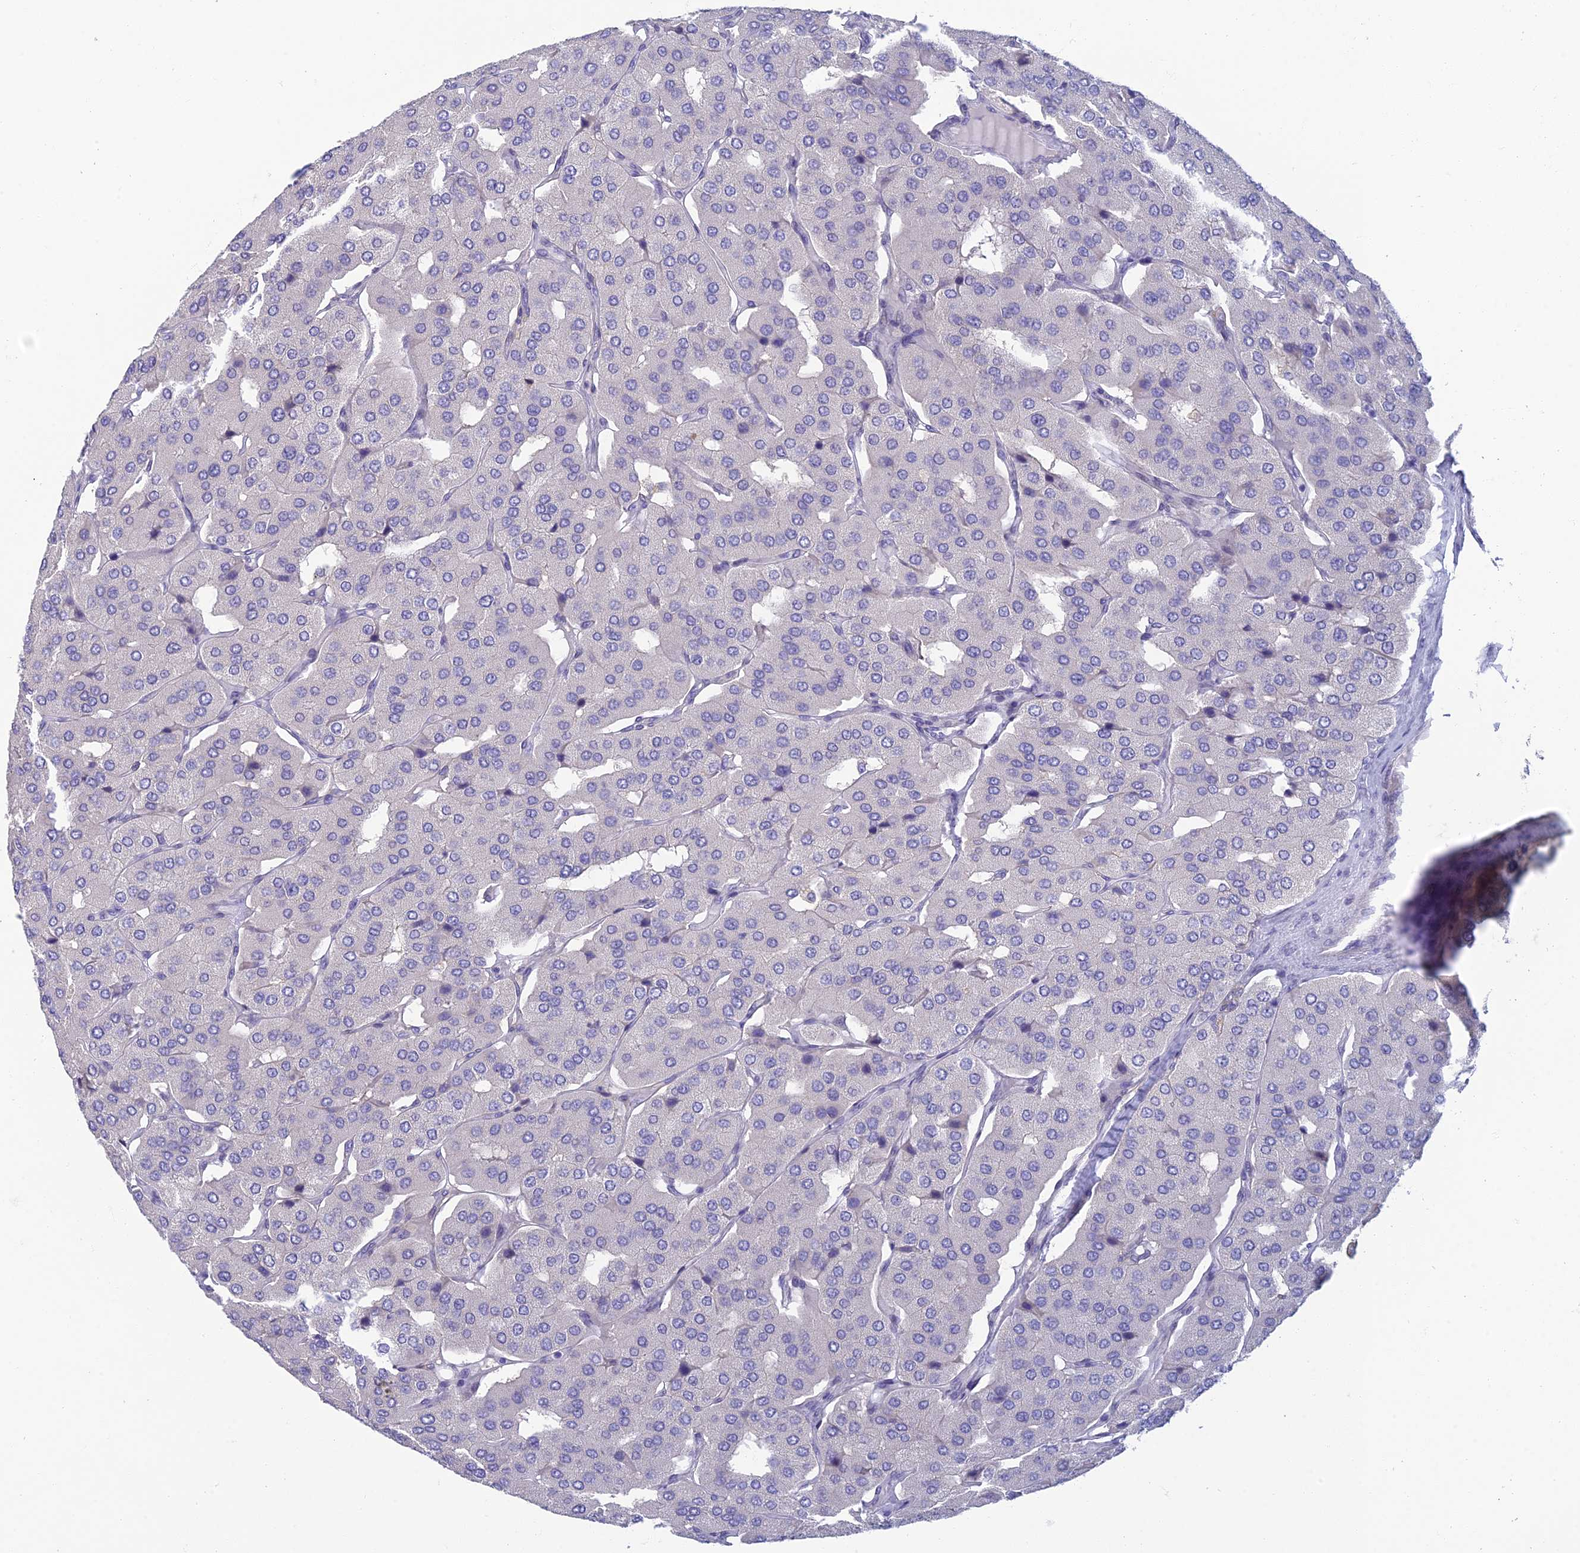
{"staining": {"intensity": "negative", "quantity": "none", "location": "none"}, "tissue": "parathyroid gland", "cell_type": "Glandular cells", "image_type": "normal", "snomed": [{"axis": "morphology", "description": "Normal tissue, NOS"}, {"axis": "morphology", "description": "Adenoma, NOS"}, {"axis": "topography", "description": "Parathyroid gland"}], "caption": "Immunohistochemistry (IHC) of normal parathyroid gland shows no expression in glandular cells.", "gene": "NEURL1", "patient": {"sex": "female", "age": 86}}